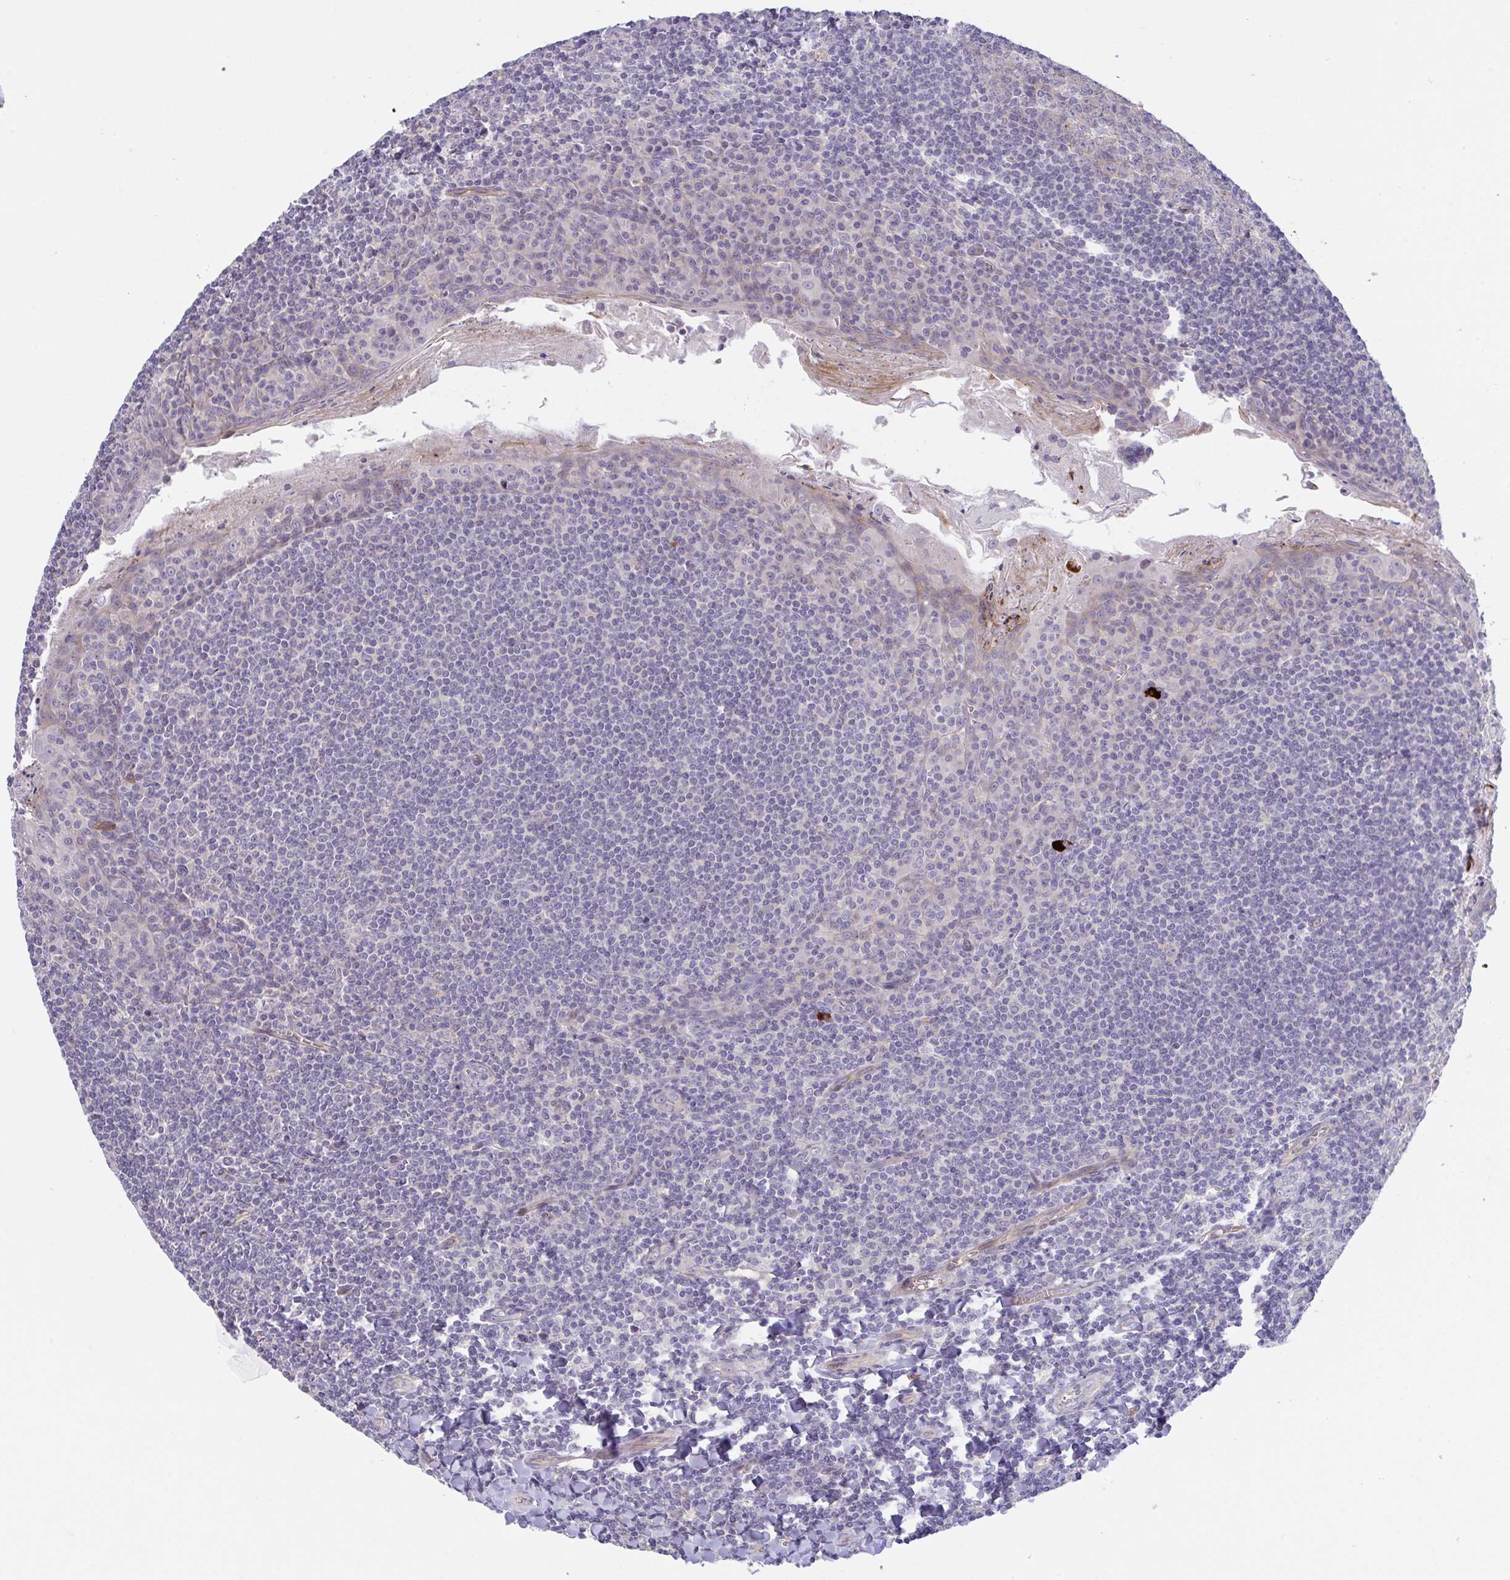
{"staining": {"intensity": "negative", "quantity": "none", "location": "none"}, "tissue": "tonsil", "cell_type": "Germinal center cells", "image_type": "normal", "snomed": [{"axis": "morphology", "description": "Normal tissue, NOS"}, {"axis": "topography", "description": "Tonsil"}], "caption": "Immunohistochemical staining of benign tonsil exhibits no significant expression in germinal center cells.", "gene": "RHOXF1", "patient": {"sex": "male", "age": 27}}